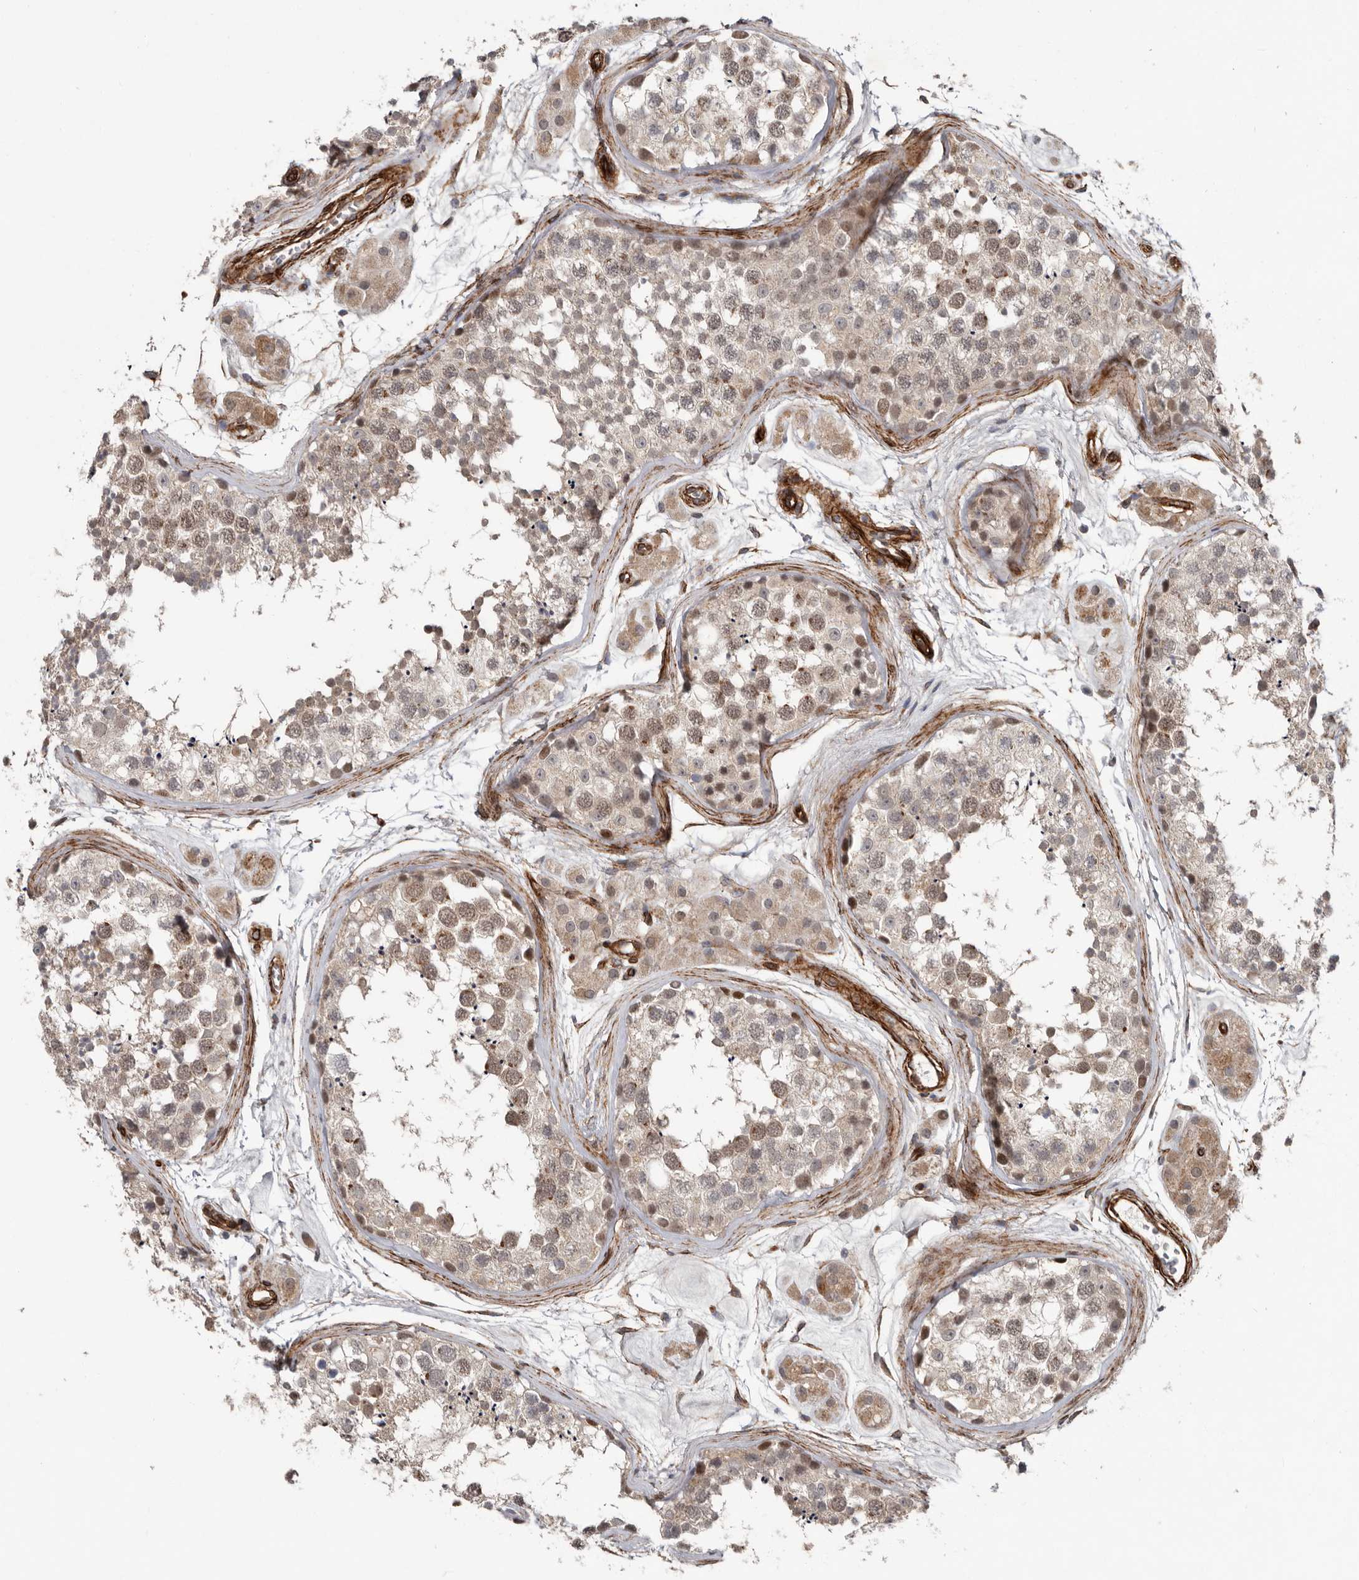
{"staining": {"intensity": "weak", "quantity": "25%-75%", "location": "cytoplasmic/membranous,nuclear"}, "tissue": "testis", "cell_type": "Cells in seminiferous ducts", "image_type": "normal", "snomed": [{"axis": "morphology", "description": "Normal tissue, NOS"}, {"axis": "topography", "description": "Testis"}], "caption": "A high-resolution histopathology image shows immunohistochemistry staining of unremarkable testis, which exhibits weak cytoplasmic/membranous,nuclear expression in about 25%-75% of cells in seminiferous ducts. (Brightfield microscopy of DAB IHC at high magnification).", "gene": "RANBP17", "patient": {"sex": "male", "age": 56}}